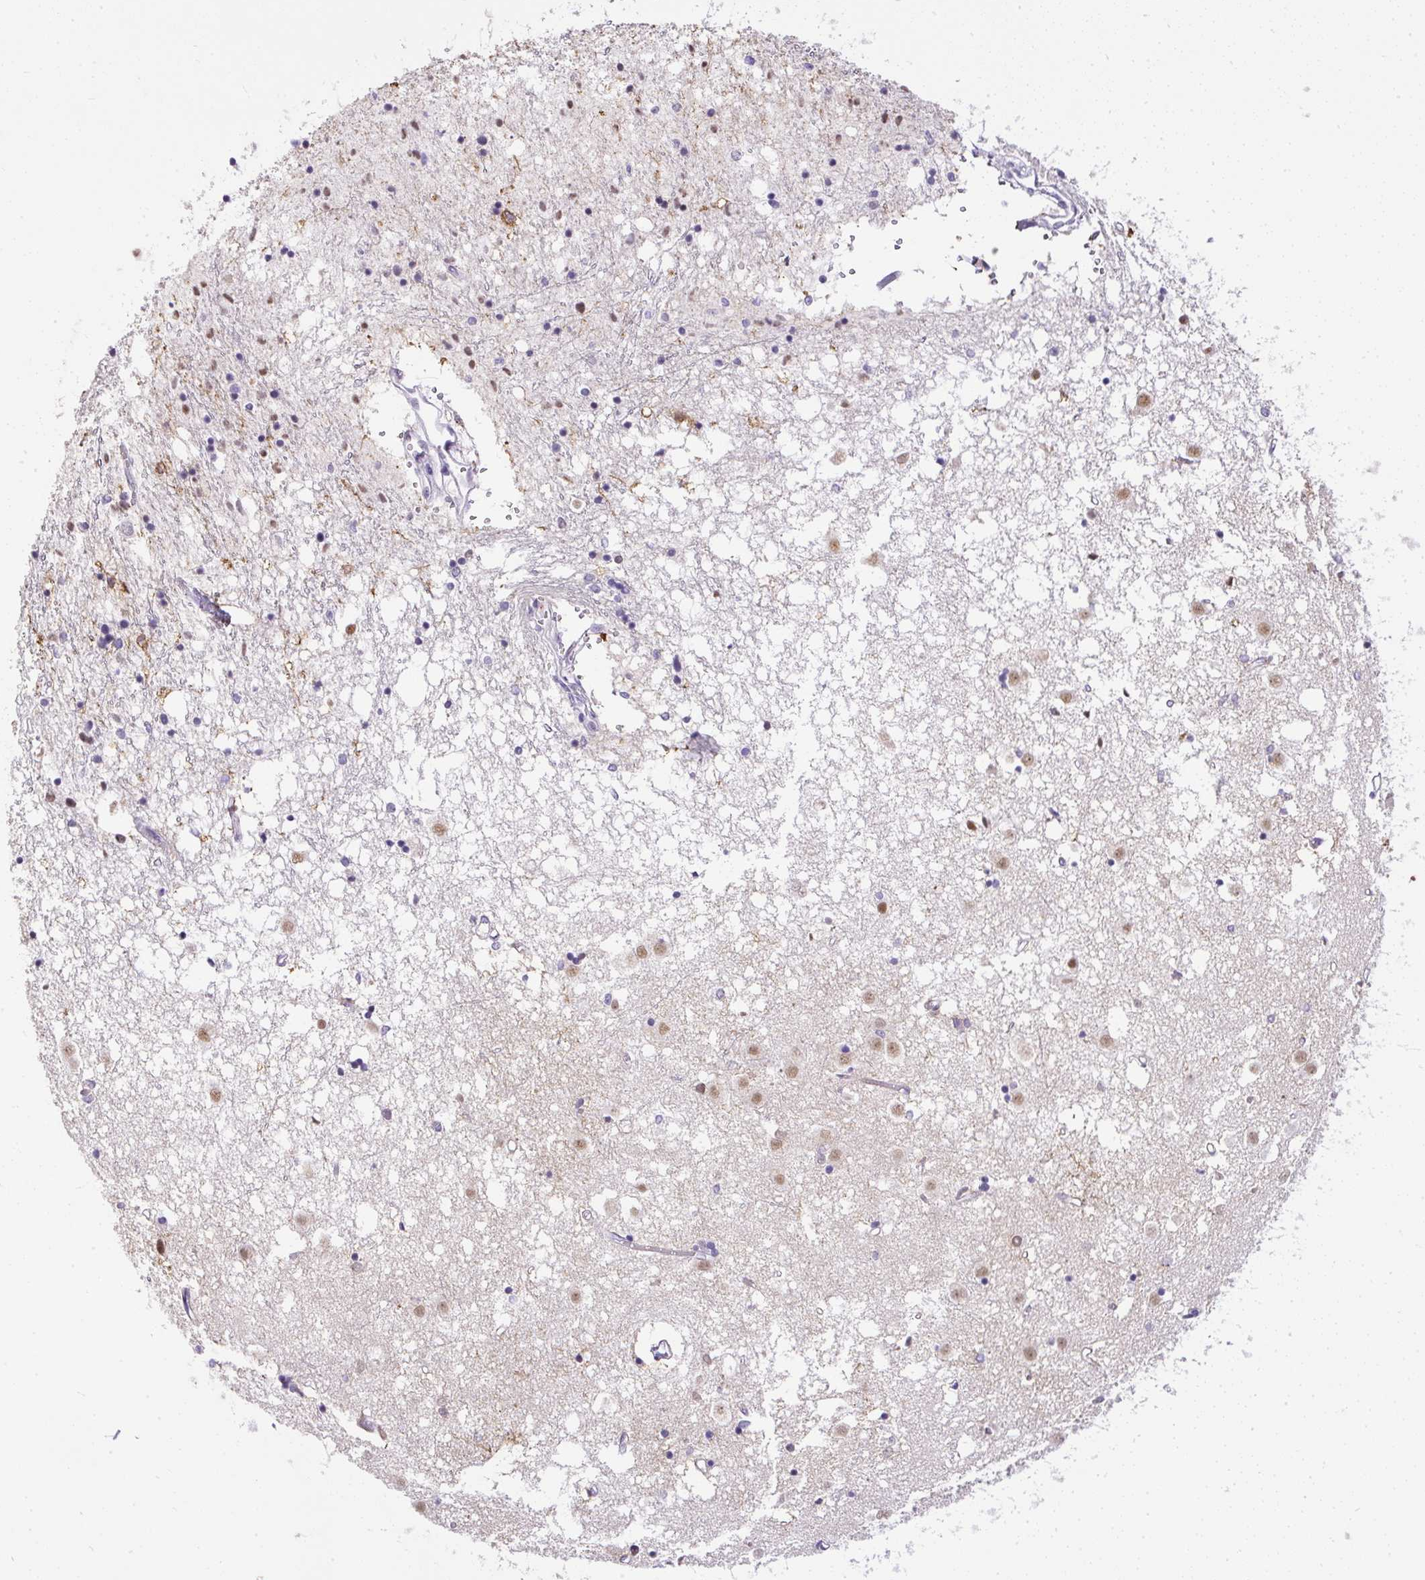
{"staining": {"intensity": "weak", "quantity": "<25%", "location": "nuclear"}, "tissue": "caudate", "cell_type": "Glial cells", "image_type": "normal", "snomed": [{"axis": "morphology", "description": "Normal tissue, NOS"}, {"axis": "topography", "description": "Lateral ventricle wall"}], "caption": "This is an immunohistochemistry (IHC) image of normal human caudate. There is no staining in glial cells.", "gene": "WNT10B", "patient": {"sex": "male", "age": 70}}